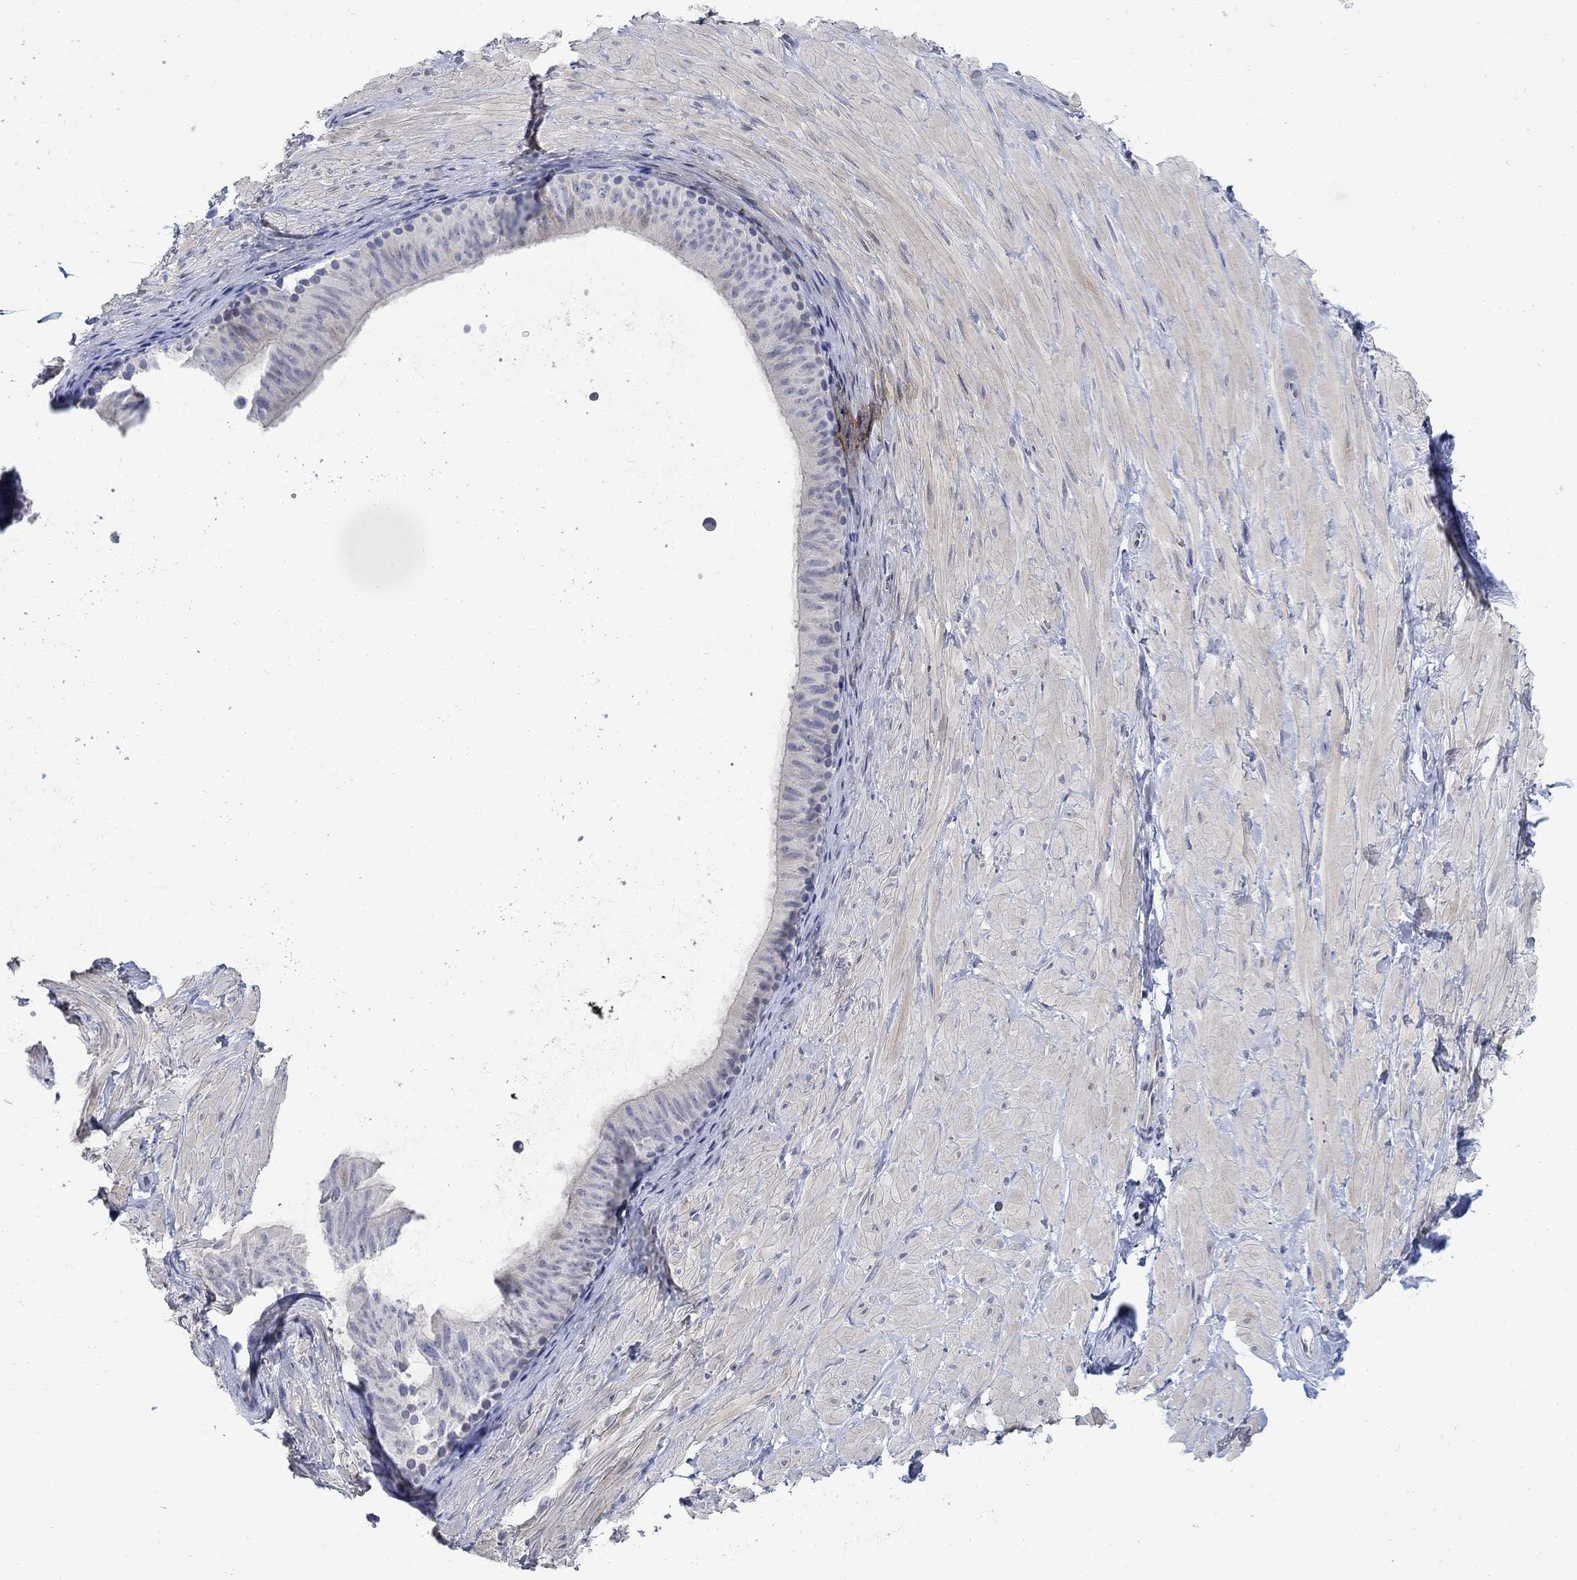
{"staining": {"intensity": "negative", "quantity": "none", "location": "none"}, "tissue": "adipose tissue", "cell_type": "Adipocytes", "image_type": "normal", "snomed": [{"axis": "morphology", "description": "Normal tissue, NOS"}, {"axis": "topography", "description": "Smooth muscle"}, {"axis": "topography", "description": "Peripheral nerve tissue"}], "caption": "Immunohistochemical staining of benign adipose tissue displays no significant expression in adipocytes. Nuclei are stained in blue.", "gene": "DLK1", "patient": {"sex": "male", "age": 22}}